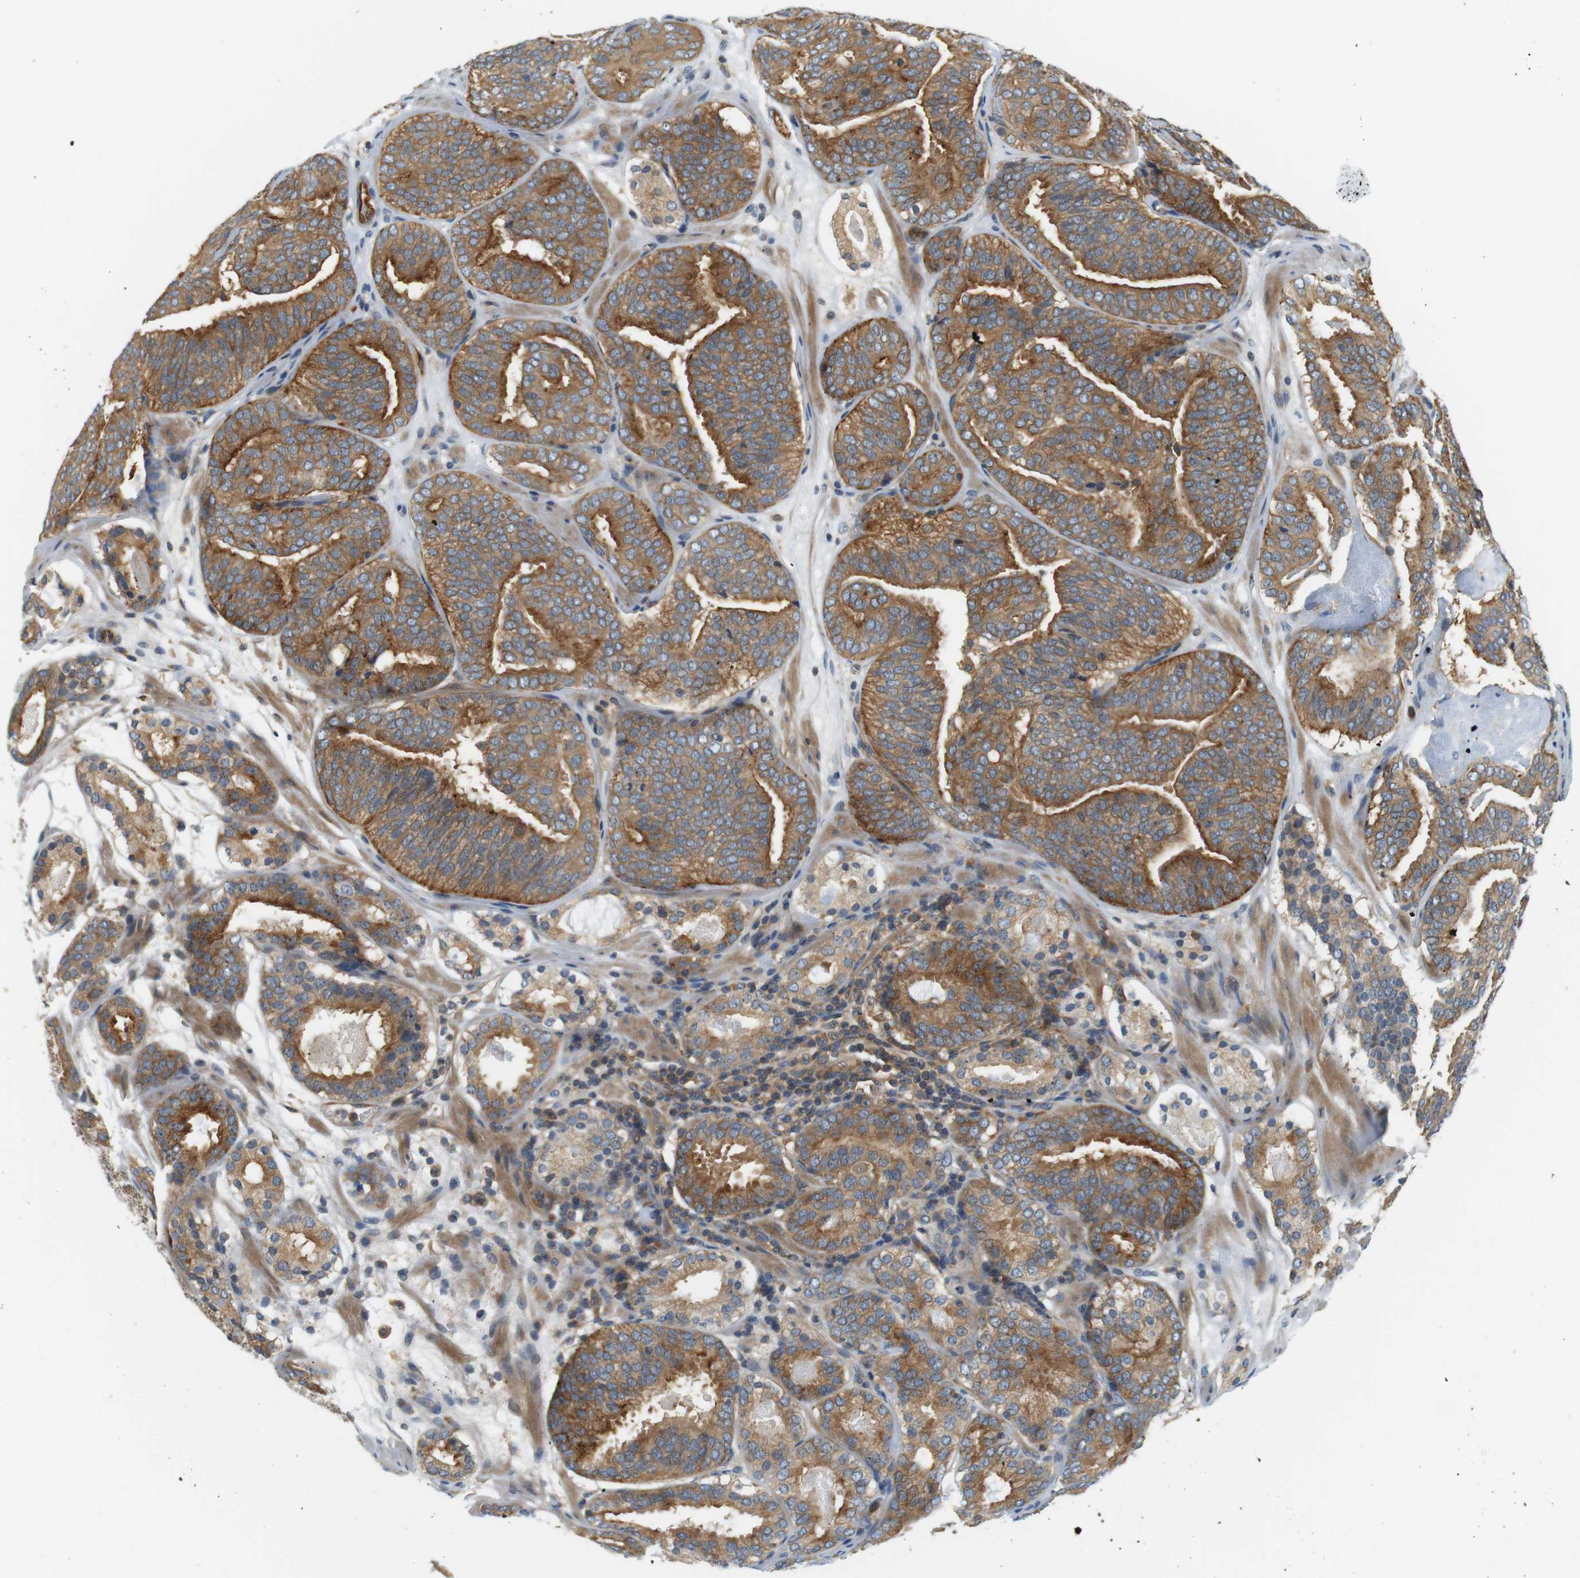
{"staining": {"intensity": "moderate", "quantity": ">75%", "location": "cytoplasmic/membranous"}, "tissue": "prostate cancer", "cell_type": "Tumor cells", "image_type": "cancer", "snomed": [{"axis": "morphology", "description": "Adenocarcinoma, Low grade"}, {"axis": "topography", "description": "Prostate"}], "caption": "Immunohistochemical staining of low-grade adenocarcinoma (prostate) demonstrates medium levels of moderate cytoplasmic/membranous protein expression in approximately >75% of tumor cells.", "gene": "SH3GLB1", "patient": {"sex": "male", "age": 69}}